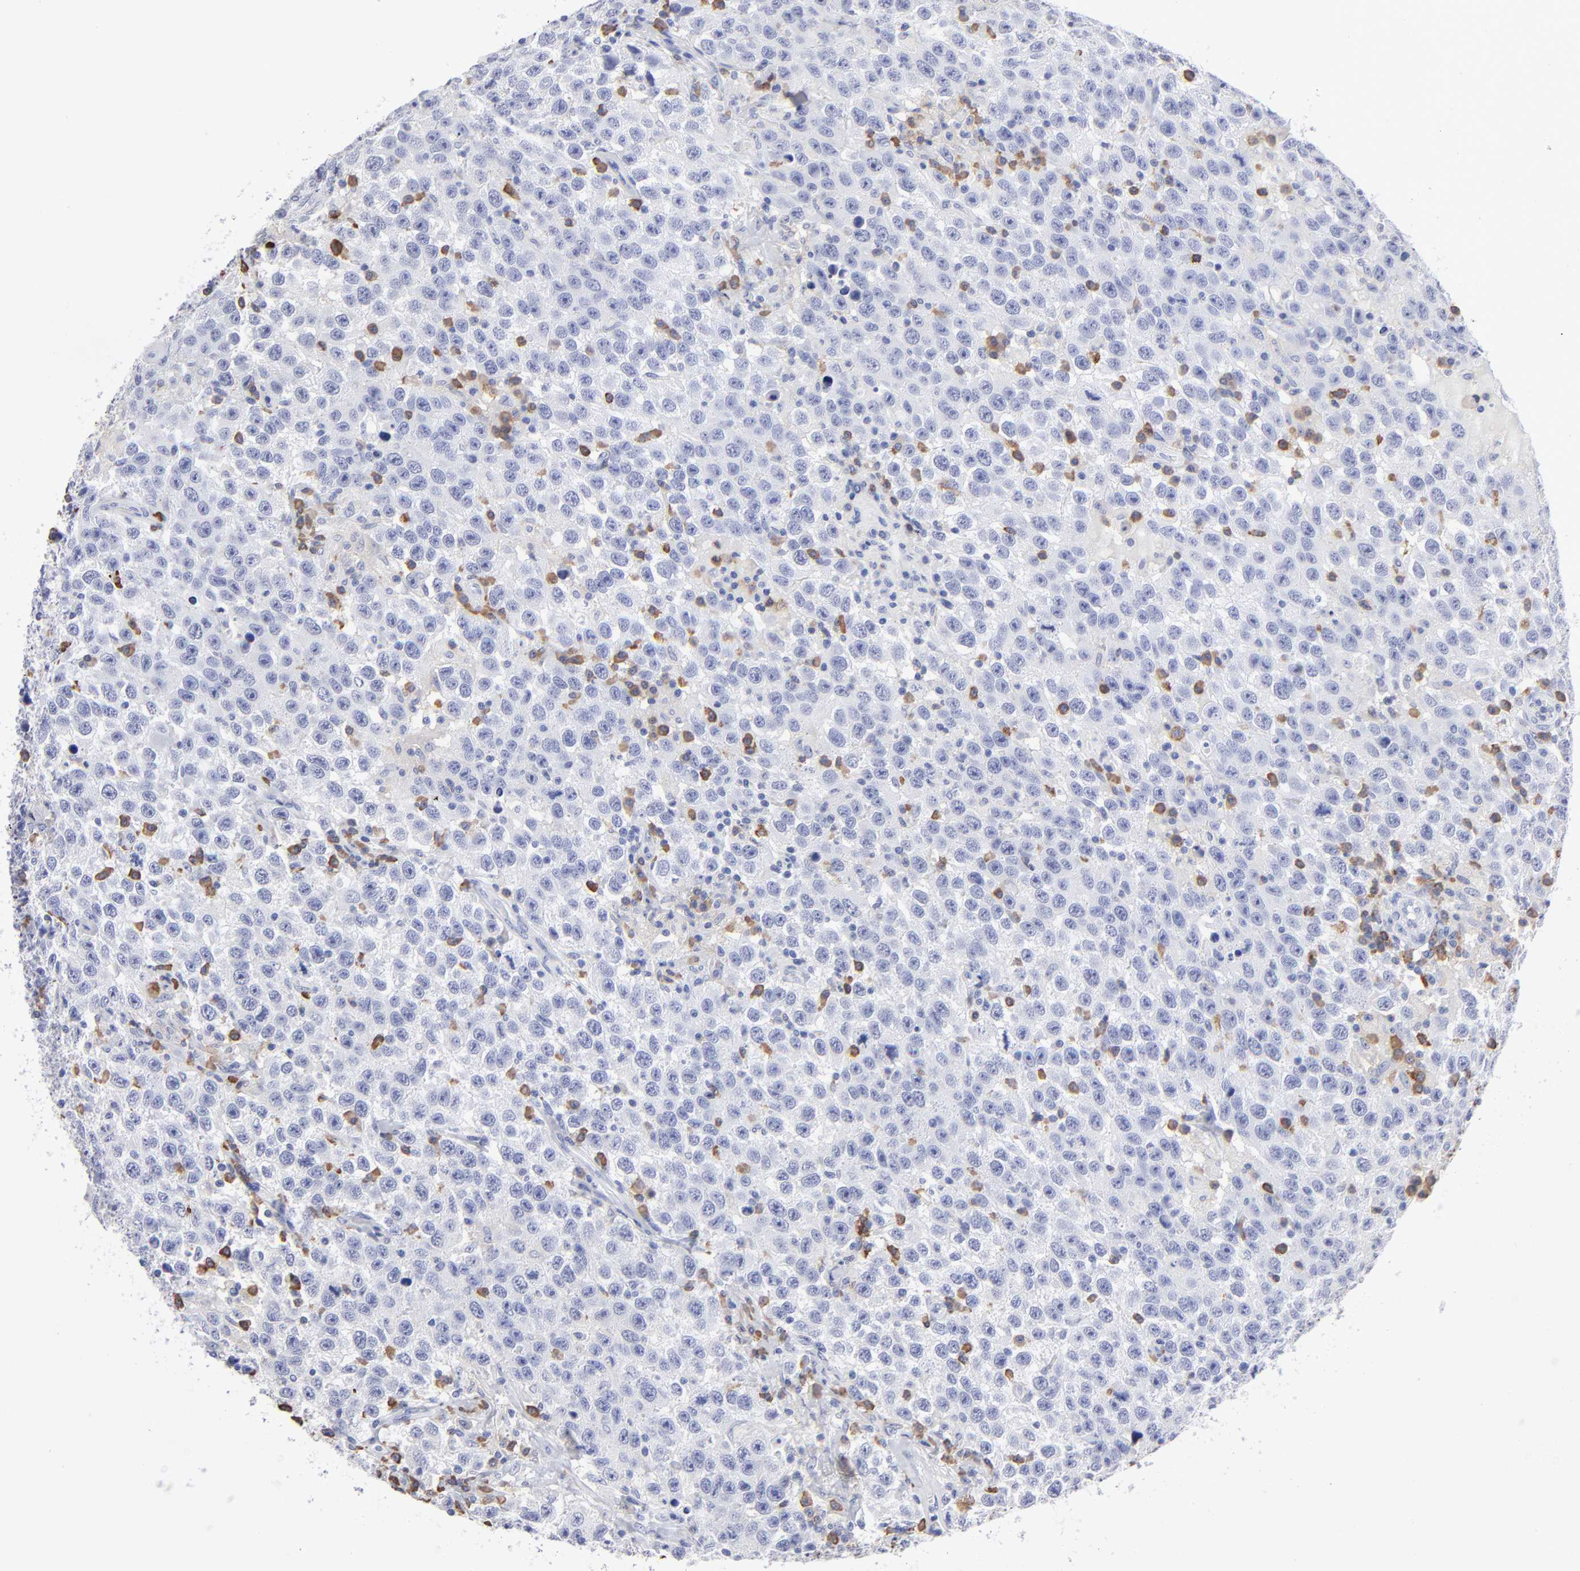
{"staining": {"intensity": "negative", "quantity": "none", "location": "none"}, "tissue": "testis cancer", "cell_type": "Tumor cells", "image_type": "cancer", "snomed": [{"axis": "morphology", "description": "Seminoma, NOS"}, {"axis": "topography", "description": "Testis"}], "caption": "The histopathology image exhibits no staining of tumor cells in seminoma (testis). The staining is performed using DAB (3,3'-diaminobenzidine) brown chromogen with nuclei counter-stained in using hematoxylin.", "gene": "LAT2", "patient": {"sex": "male", "age": 41}}